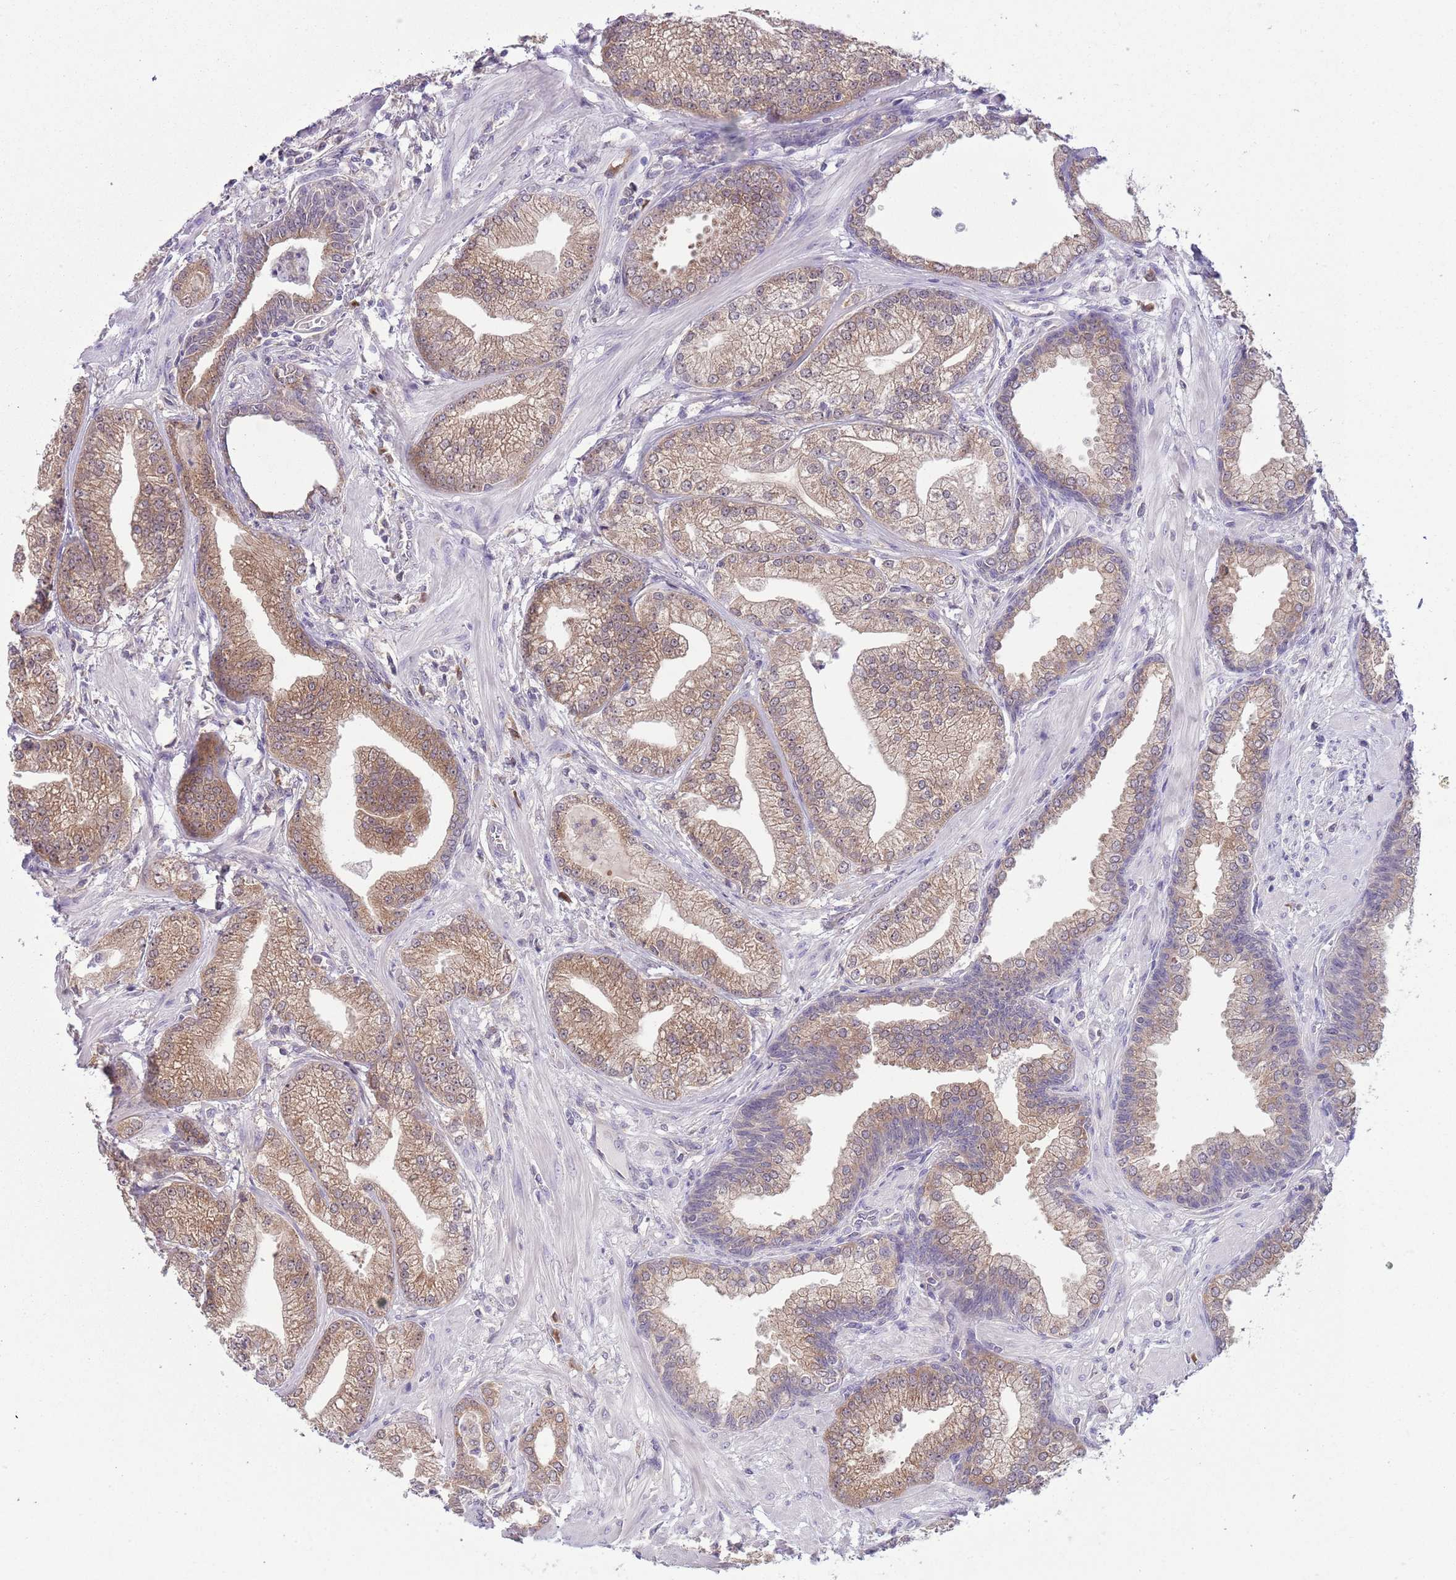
{"staining": {"intensity": "moderate", "quantity": ">75%", "location": "cytoplasmic/membranous"}, "tissue": "prostate cancer", "cell_type": "Tumor cells", "image_type": "cancer", "snomed": [{"axis": "morphology", "description": "Adenocarcinoma, Low grade"}, {"axis": "topography", "description": "Prostate"}], "caption": "This micrograph shows IHC staining of prostate cancer, with medium moderate cytoplasmic/membranous expression in approximately >75% of tumor cells.", "gene": "COPE", "patient": {"sex": "male", "age": 55}}